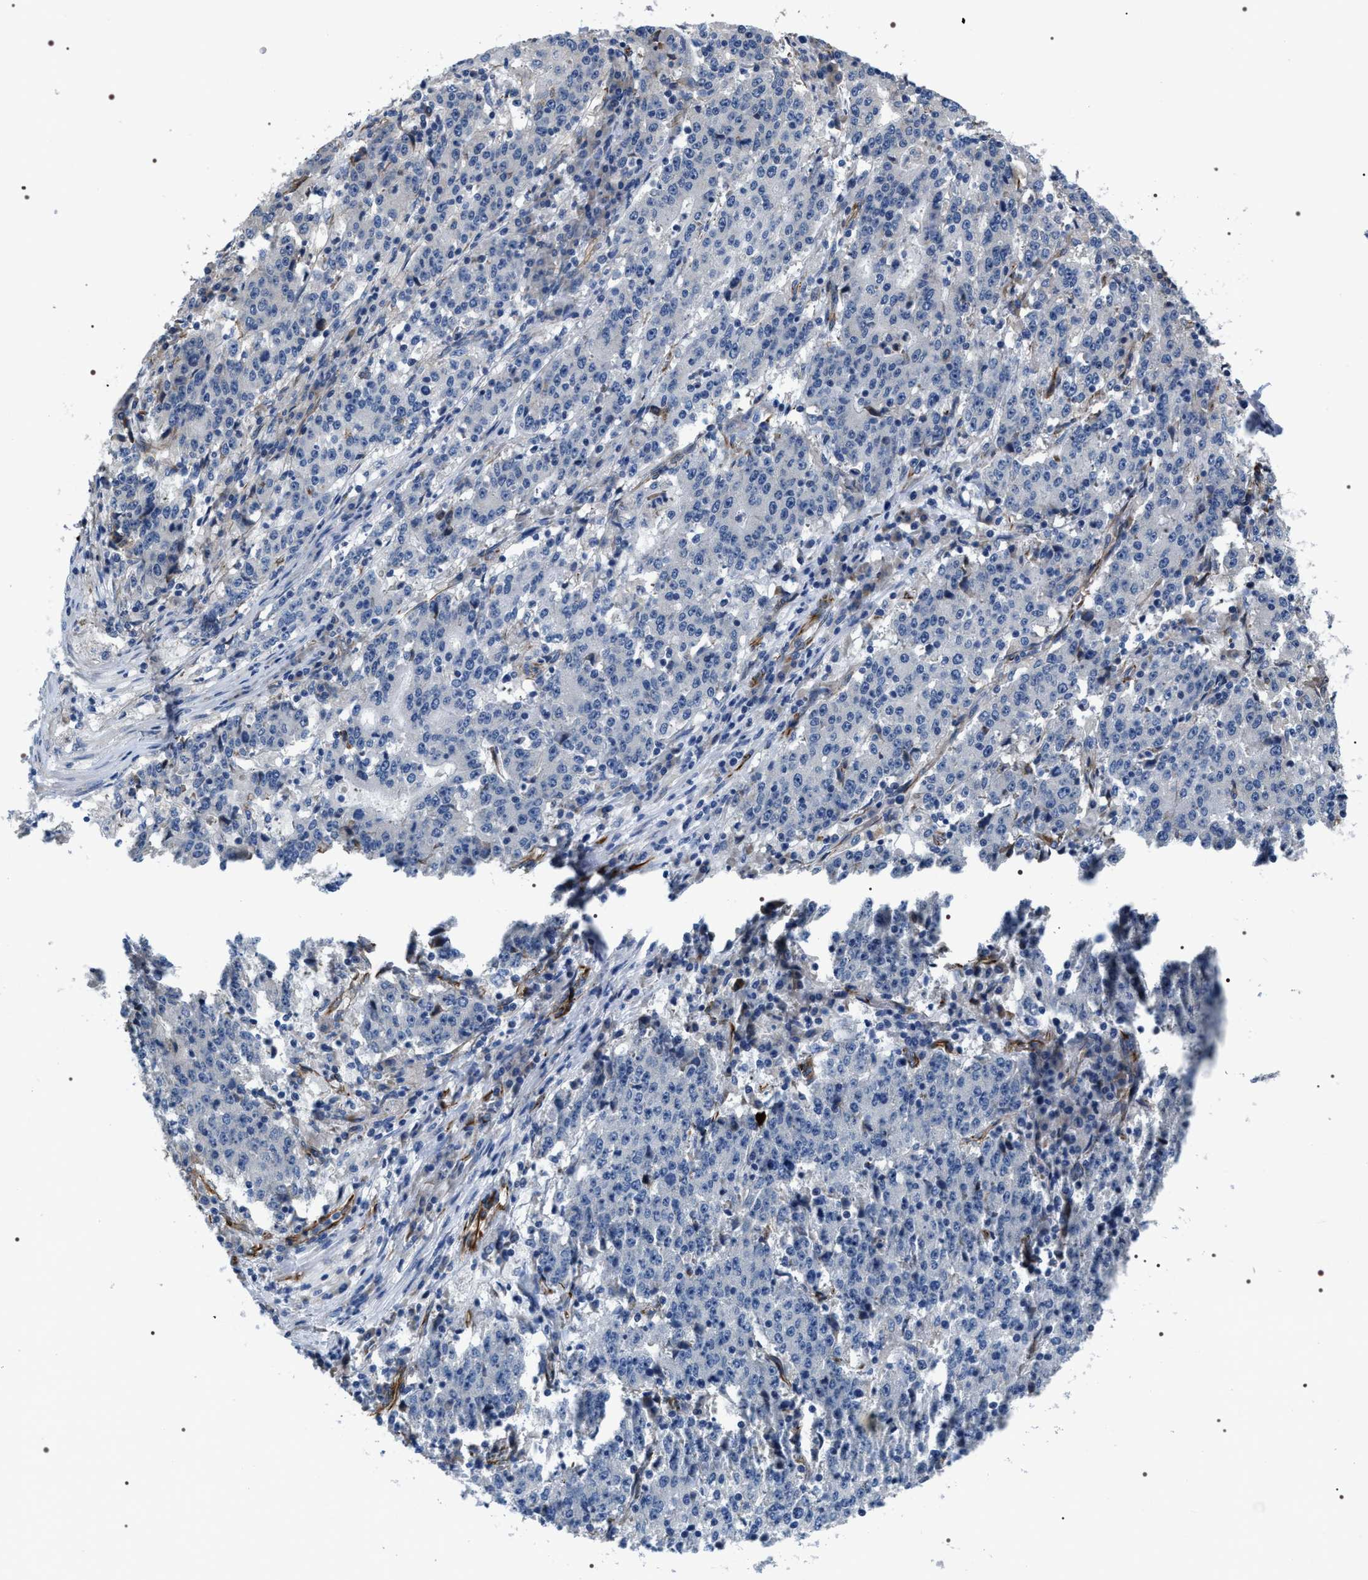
{"staining": {"intensity": "negative", "quantity": "none", "location": "none"}, "tissue": "stomach cancer", "cell_type": "Tumor cells", "image_type": "cancer", "snomed": [{"axis": "morphology", "description": "Adenocarcinoma, NOS"}, {"axis": "topography", "description": "Stomach"}], "caption": "Immunohistochemistry (IHC) image of neoplastic tissue: stomach cancer (adenocarcinoma) stained with DAB (3,3'-diaminobenzidine) shows no significant protein staining in tumor cells.", "gene": "PKD1L1", "patient": {"sex": "male", "age": 59}}